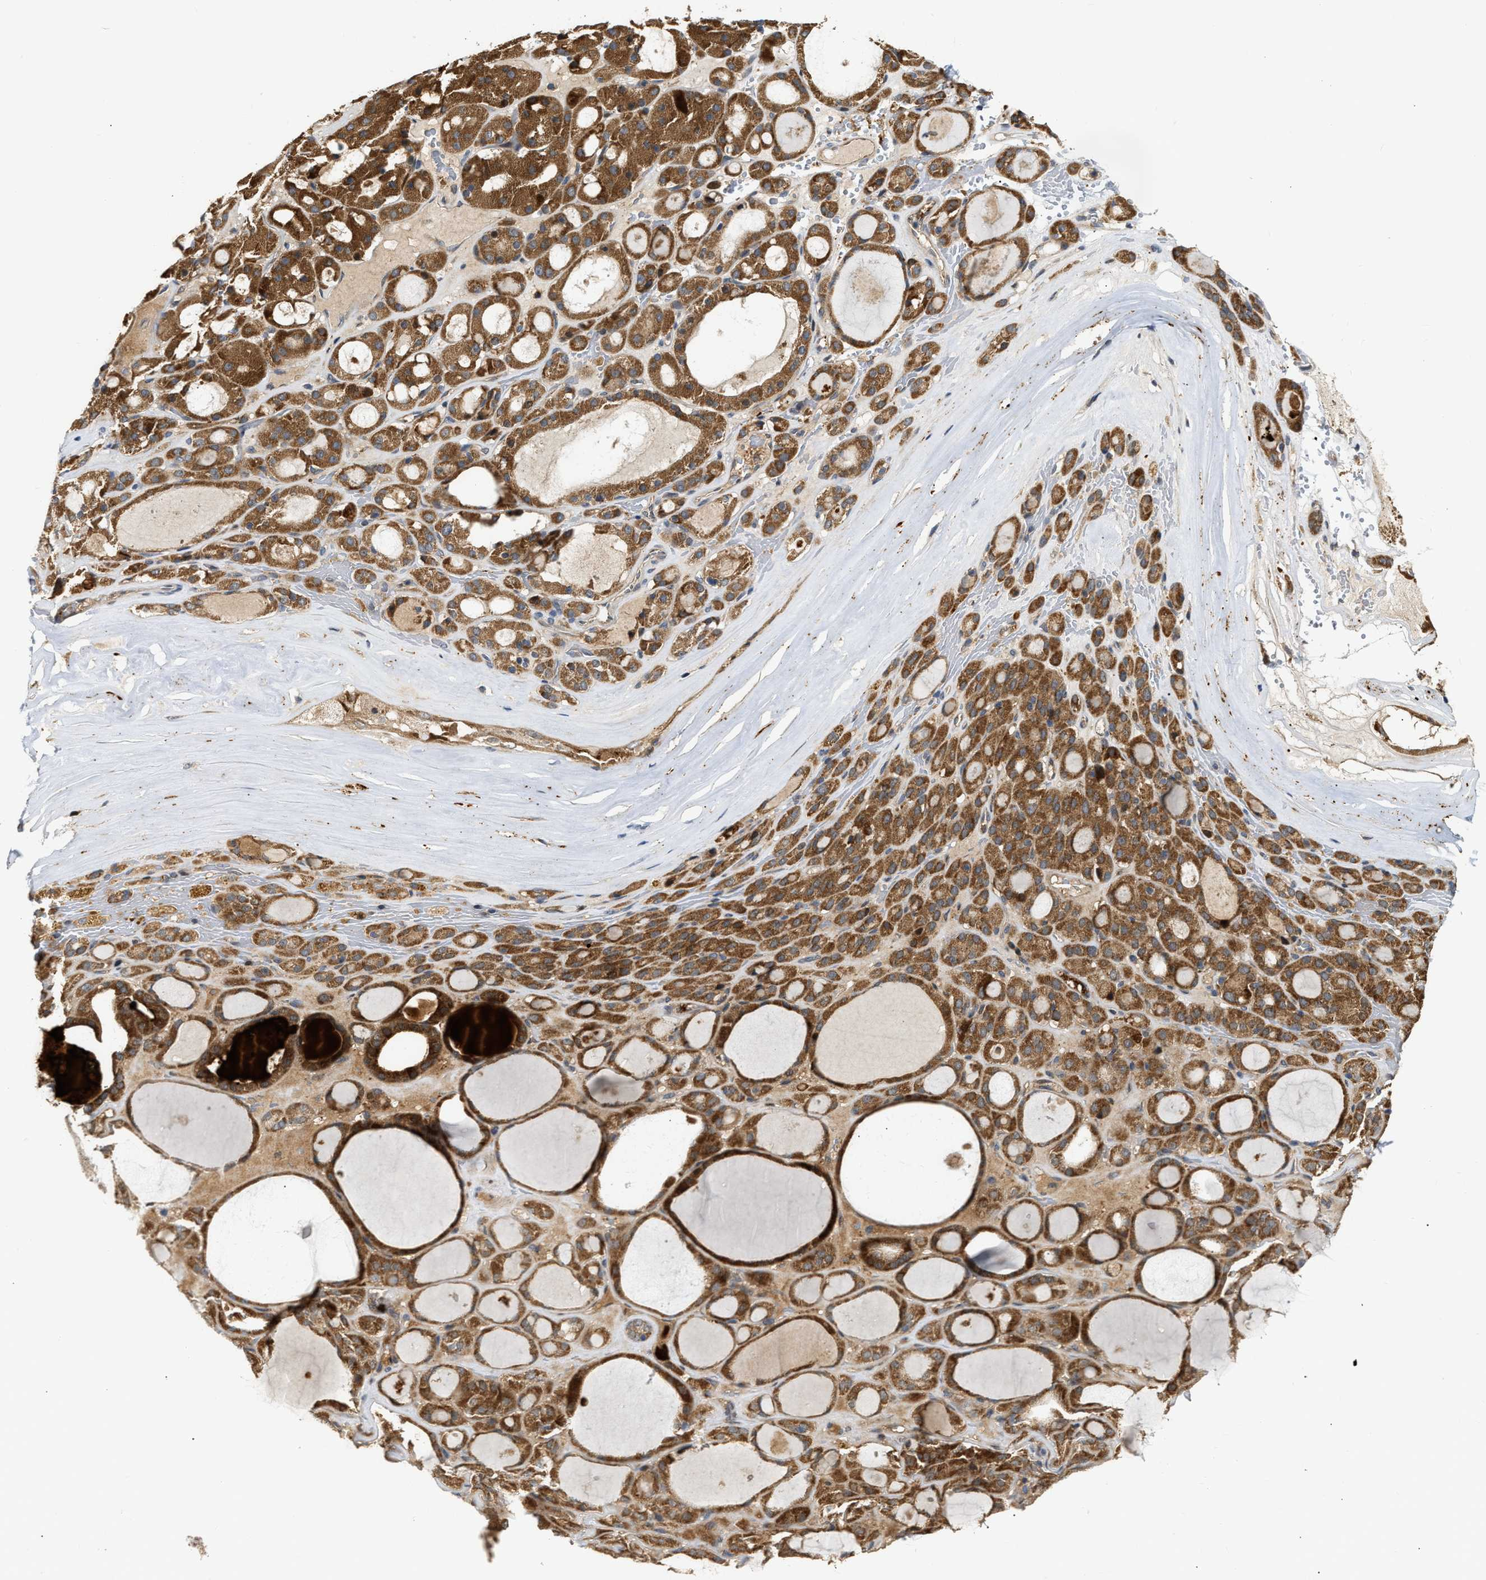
{"staining": {"intensity": "moderate", "quantity": ">75%", "location": "cytoplasmic/membranous"}, "tissue": "thyroid gland", "cell_type": "Glandular cells", "image_type": "normal", "snomed": [{"axis": "morphology", "description": "Normal tissue, NOS"}, {"axis": "morphology", "description": "Carcinoma, NOS"}, {"axis": "topography", "description": "Thyroid gland"}], "caption": "A brown stain shows moderate cytoplasmic/membranous expression of a protein in glandular cells of normal thyroid gland.", "gene": "EXTL2", "patient": {"sex": "female", "age": 86}}